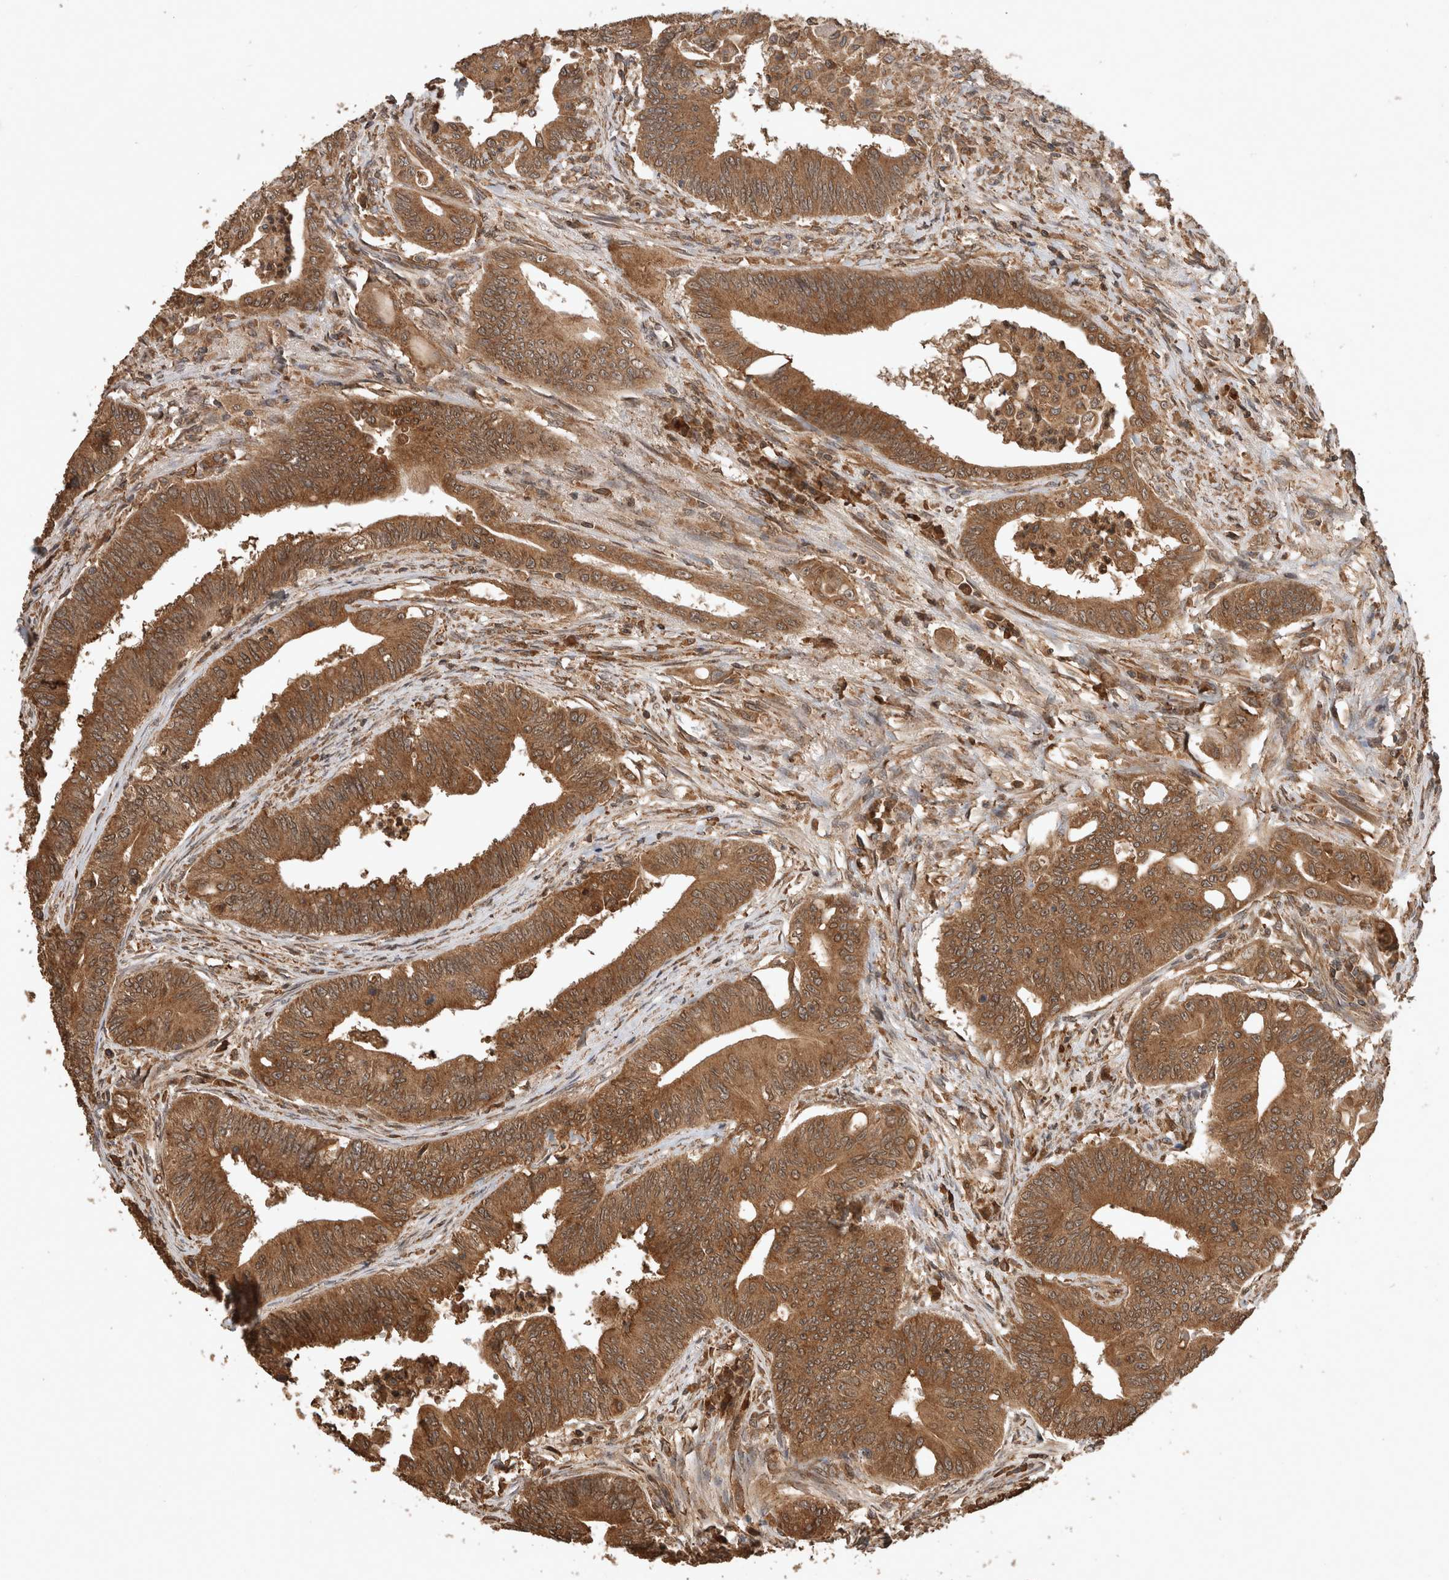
{"staining": {"intensity": "moderate", "quantity": ">75%", "location": "cytoplasmic/membranous"}, "tissue": "colorectal cancer", "cell_type": "Tumor cells", "image_type": "cancer", "snomed": [{"axis": "morphology", "description": "Adenoma, NOS"}, {"axis": "morphology", "description": "Adenocarcinoma, NOS"}, {"axis": "topography", "description": "Colon"}], "caption": "Approximately >75% of tumor cells in colorectal adenocarcinoma demonstrate moderate cytoplasmic/membranous protein expression as visualized by brown immunohistochemical staining.", "gene": "OTUD7B", "patient": {"sex": "male", "age": 79}}